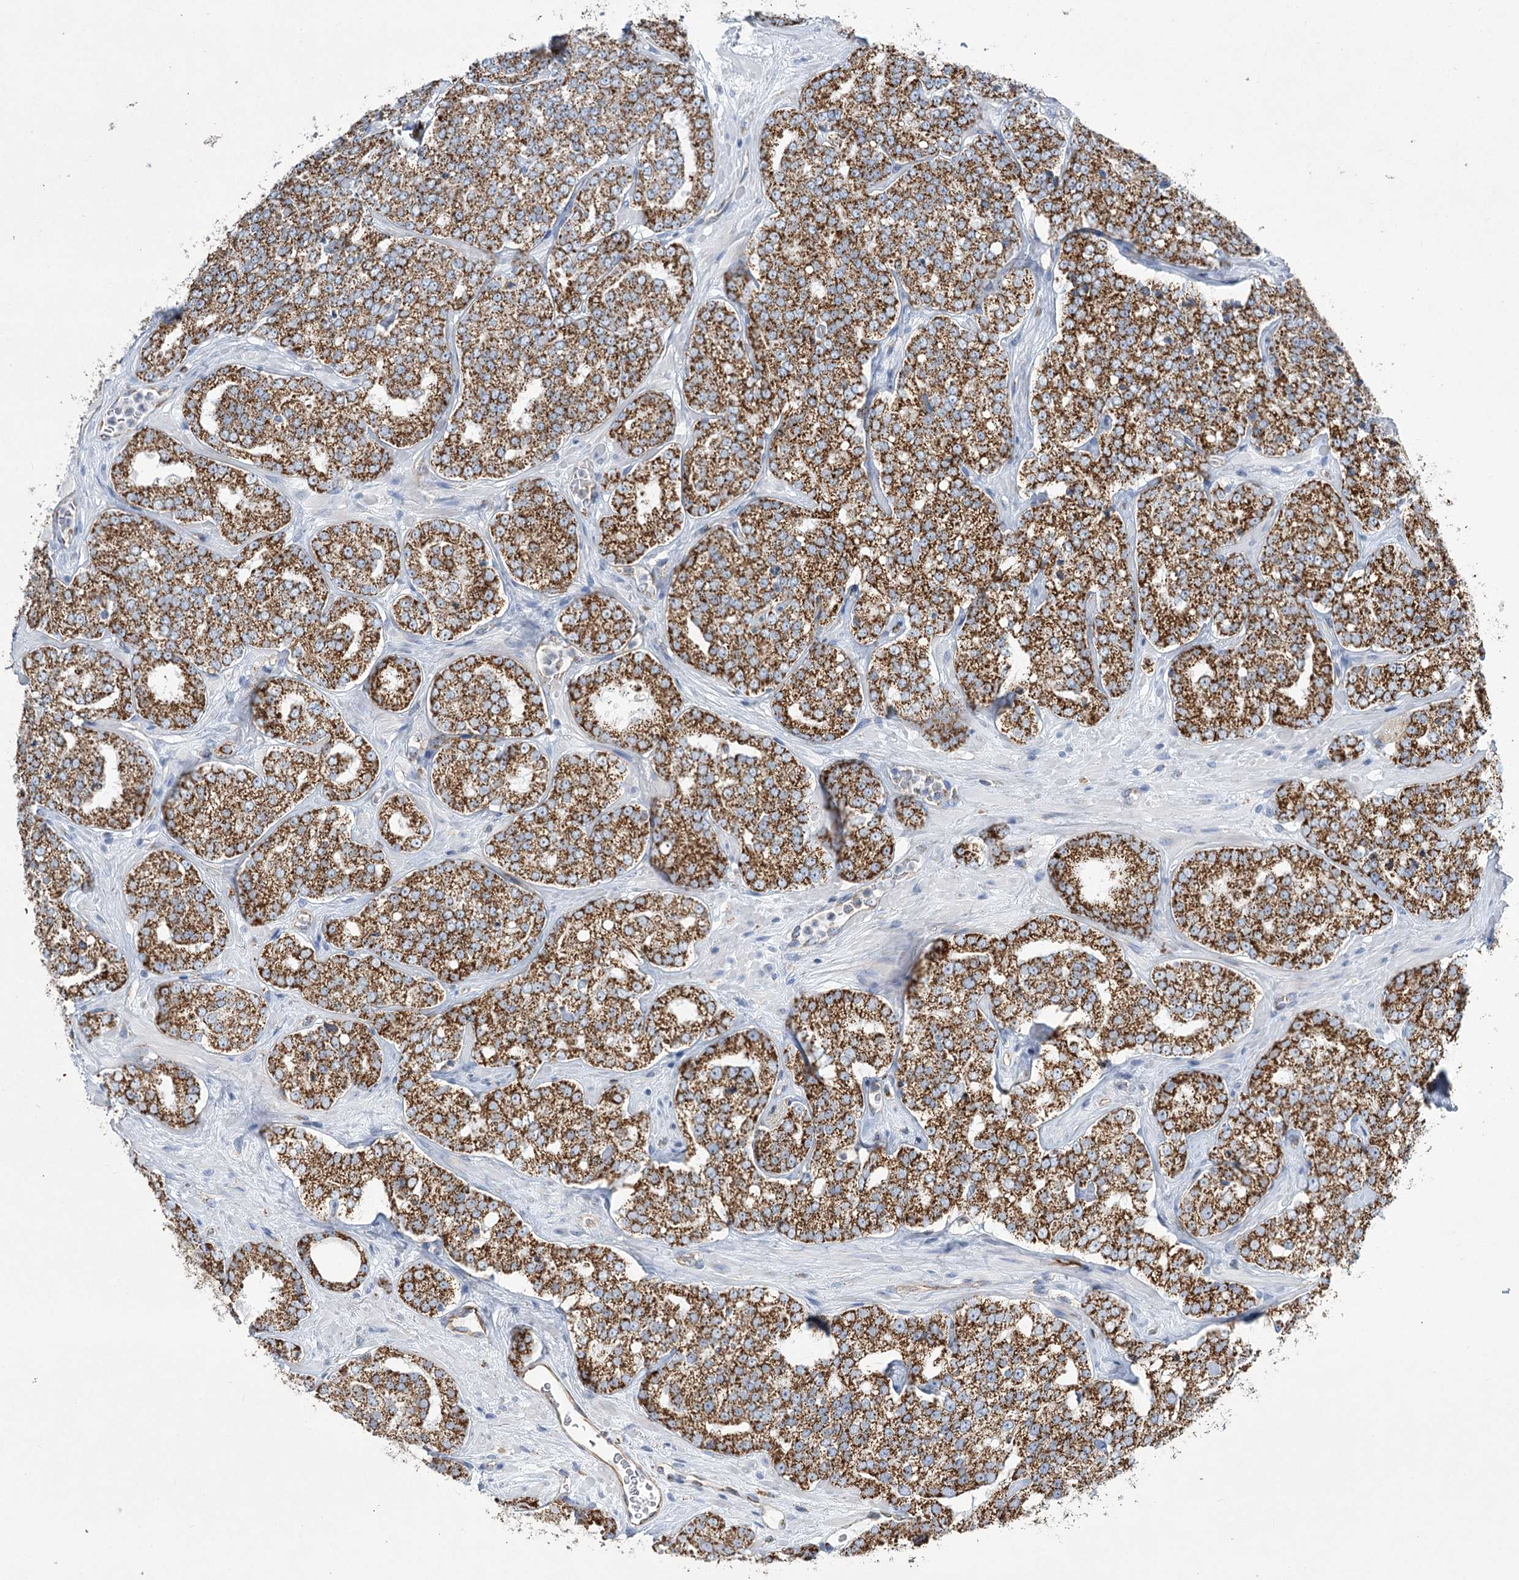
{"staining": {"intensity": "strong", "quantity": ">75%", "location": "cytoplasmic/membranous"}, "tissue": "prostate cancer", "cell_type": "Tumor cells", "image_type": "cancer", "snomed": [{"axis": "morphology", "description": "Normal tissue, NOS"}, {"axis": "morphology", "description": "Adenocarcinoma, High grade"}, {"axis": "topography", "description": "Prostate"}], "caption": "Immunohistochemistry (IHC) image of neoplastic tissue: human prostate cancer stained using immunohistochemistry (IHC) exhibits high levels of strong protein expression localized specifically in the cytoplasmic/membranous of tumor cells, appearing as a cytoplasmic/membranous brown color.", "gene": "DHTKD1", "patient": {"sex": "male", "age": 83}}